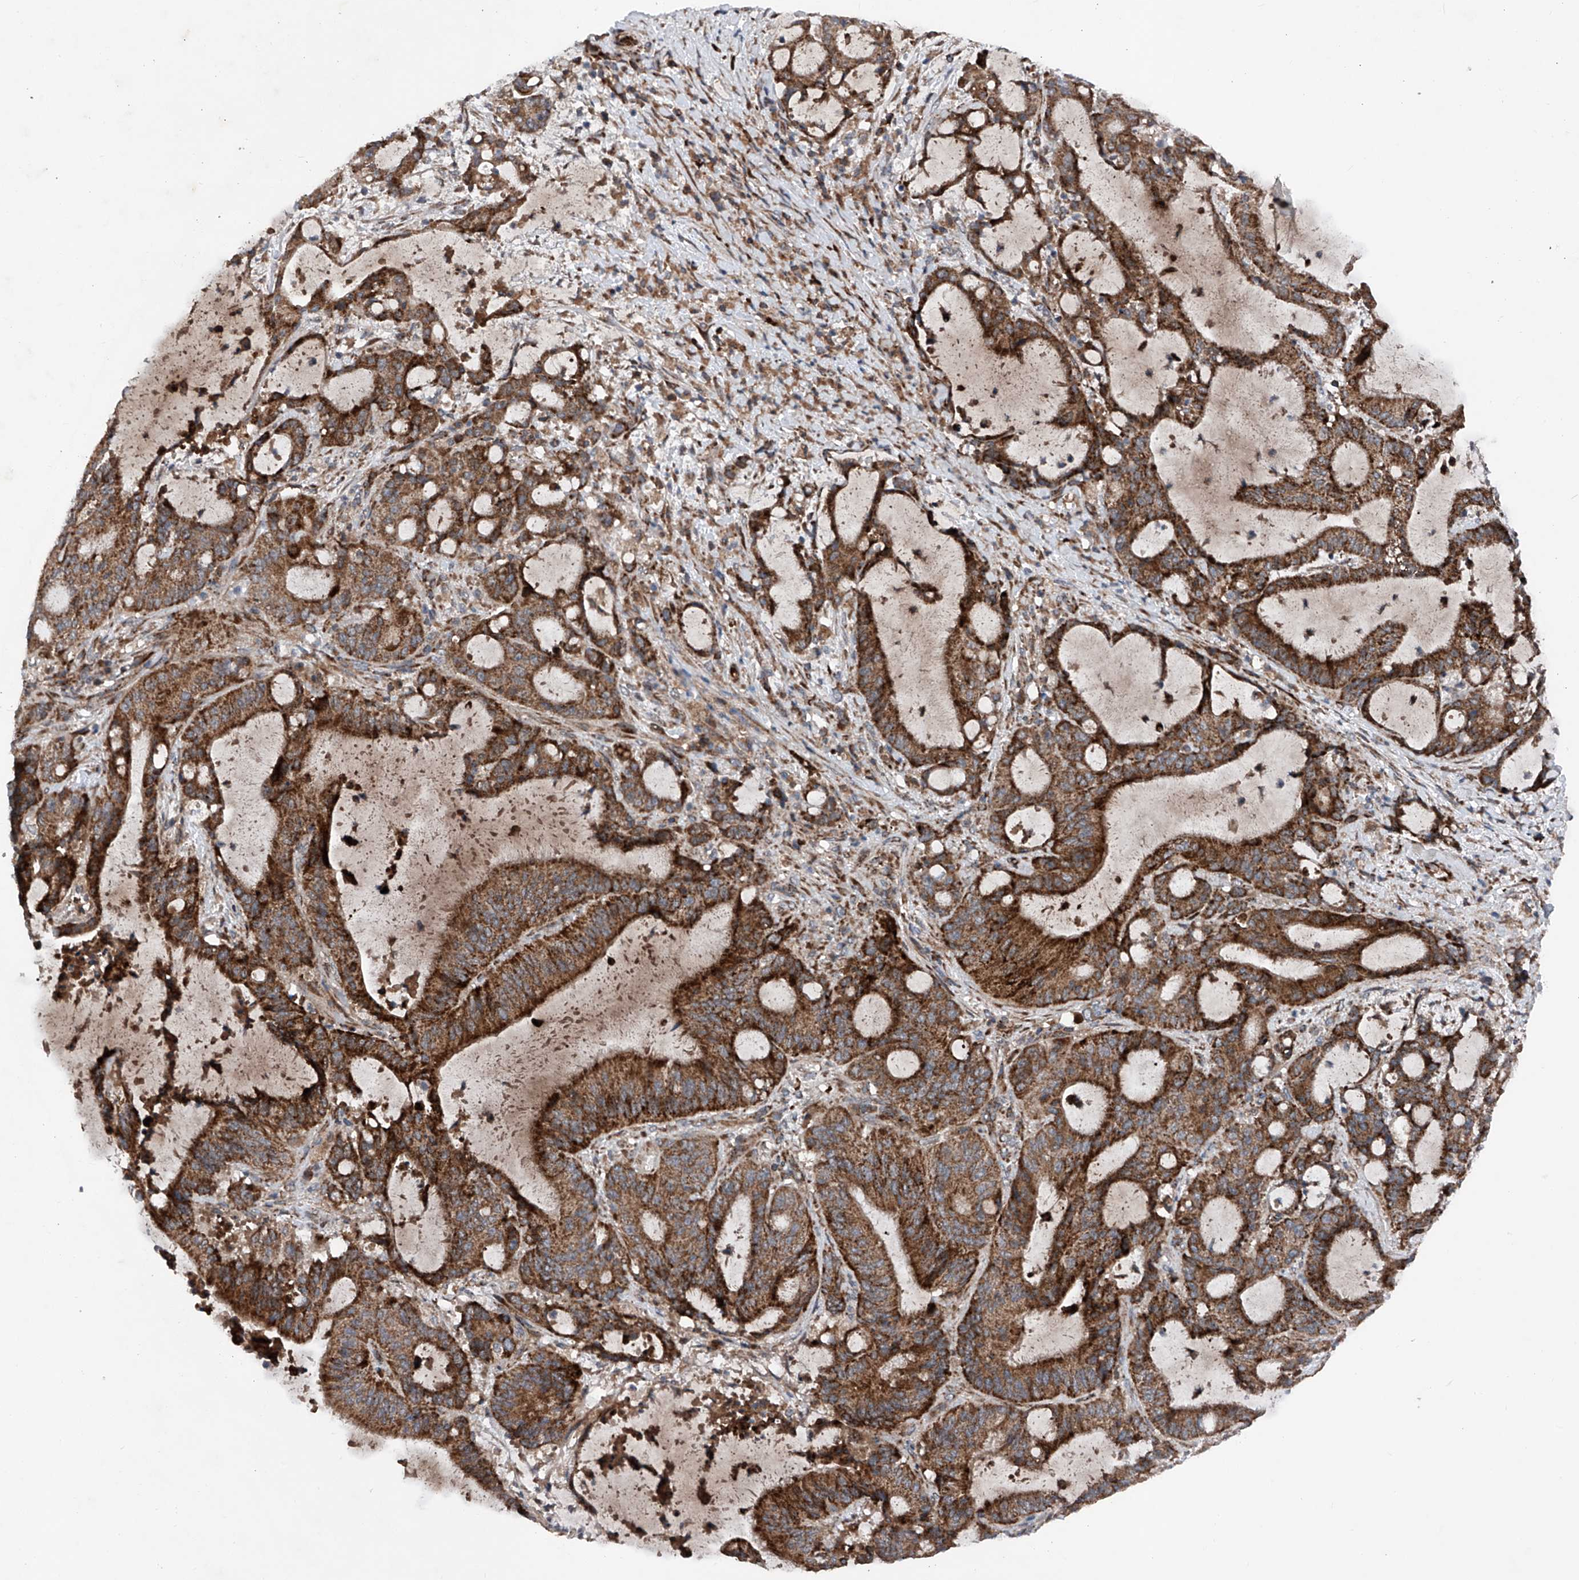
{"staining": {"intensity": "strong", "quantity": ">75%", "location": "cytoplasmic/membranous"}, "tissue": "liver cancer", "cell_type": "Tumor cells", "image_type": "cancer", "snomed": [{"axis": "morphology", "description": "Normal tissue, NOS"}, {"axis": "morphology", "description": "Cholangiocarcinoma"}, {"axis": "topography", "description": "Liver"}, {"axis": "topography", "description": "Peripheral nerve tissue"}], "caption": "Immunohistochemical staining of cholangiocarcinoma (liver) exhibits high levels of strong cytoplasmic/membranous positivity in about >75% of tumor cells.", "gene": "DAD1", "patient": {"sex": "female", "age": 73}}